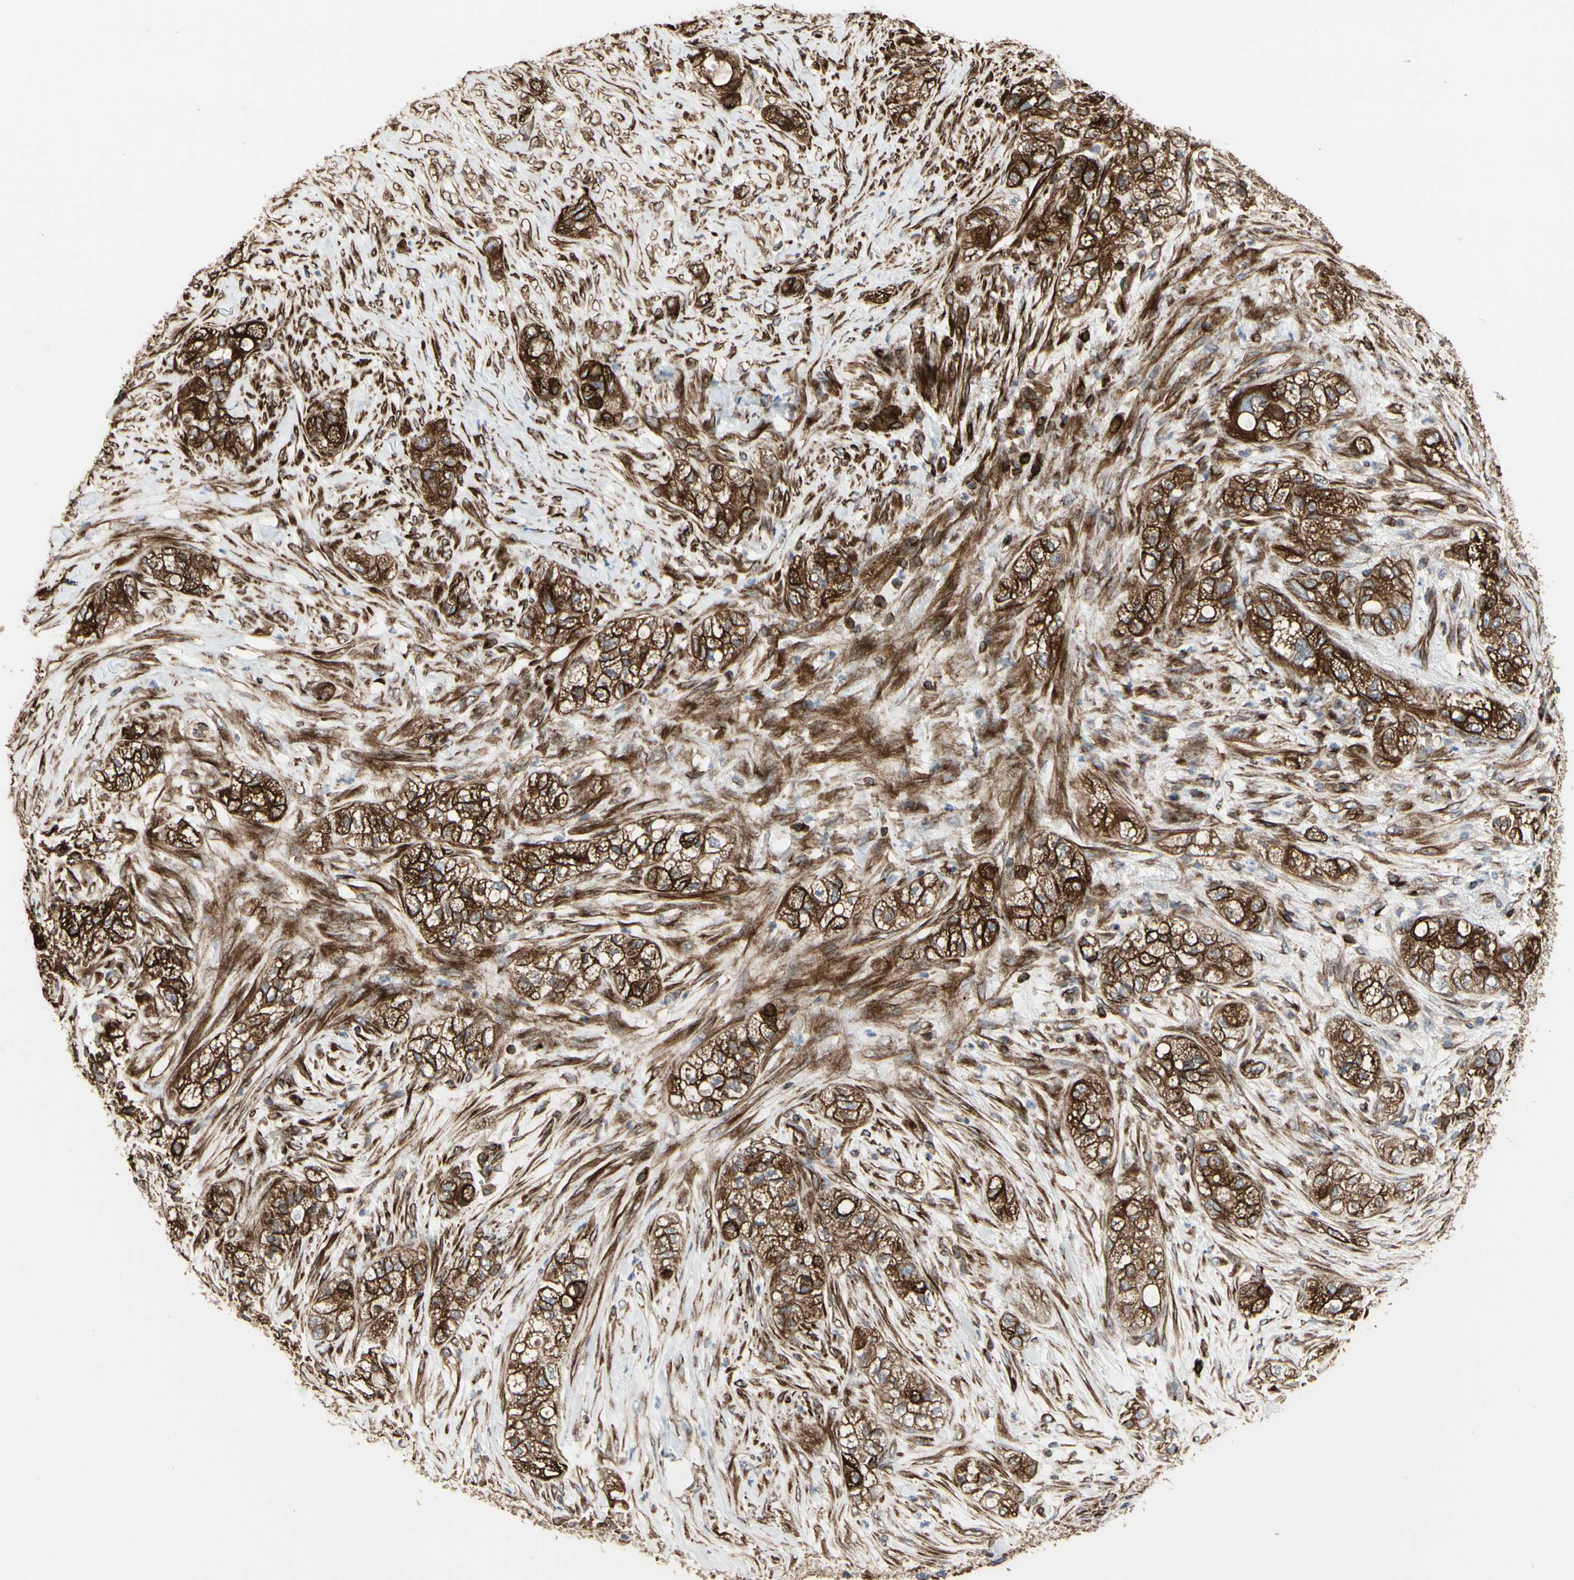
{"staining": {"intensity": "strong", "quantity": "25%-75%", "location": "cytoplasmic/membranous"}, "tissue": "pancreatic cancer", "cell_type": "Tumor cells", "image_type": "cancer", "snomed": [{"axis": "morphology", "description": "Adenocarcinoma, NOS"}, {"axis": "topography", "description": "Pancreas"}], "caption": "This is a micrograph of immunohistochemistry staining of adenocarcinoma (pancreatic), which shows strong positivity in the cytoplasmic/membranous of tumor cells.", "gene": "TUBA1A", "patient": {"sex": "female", "age": 78}}